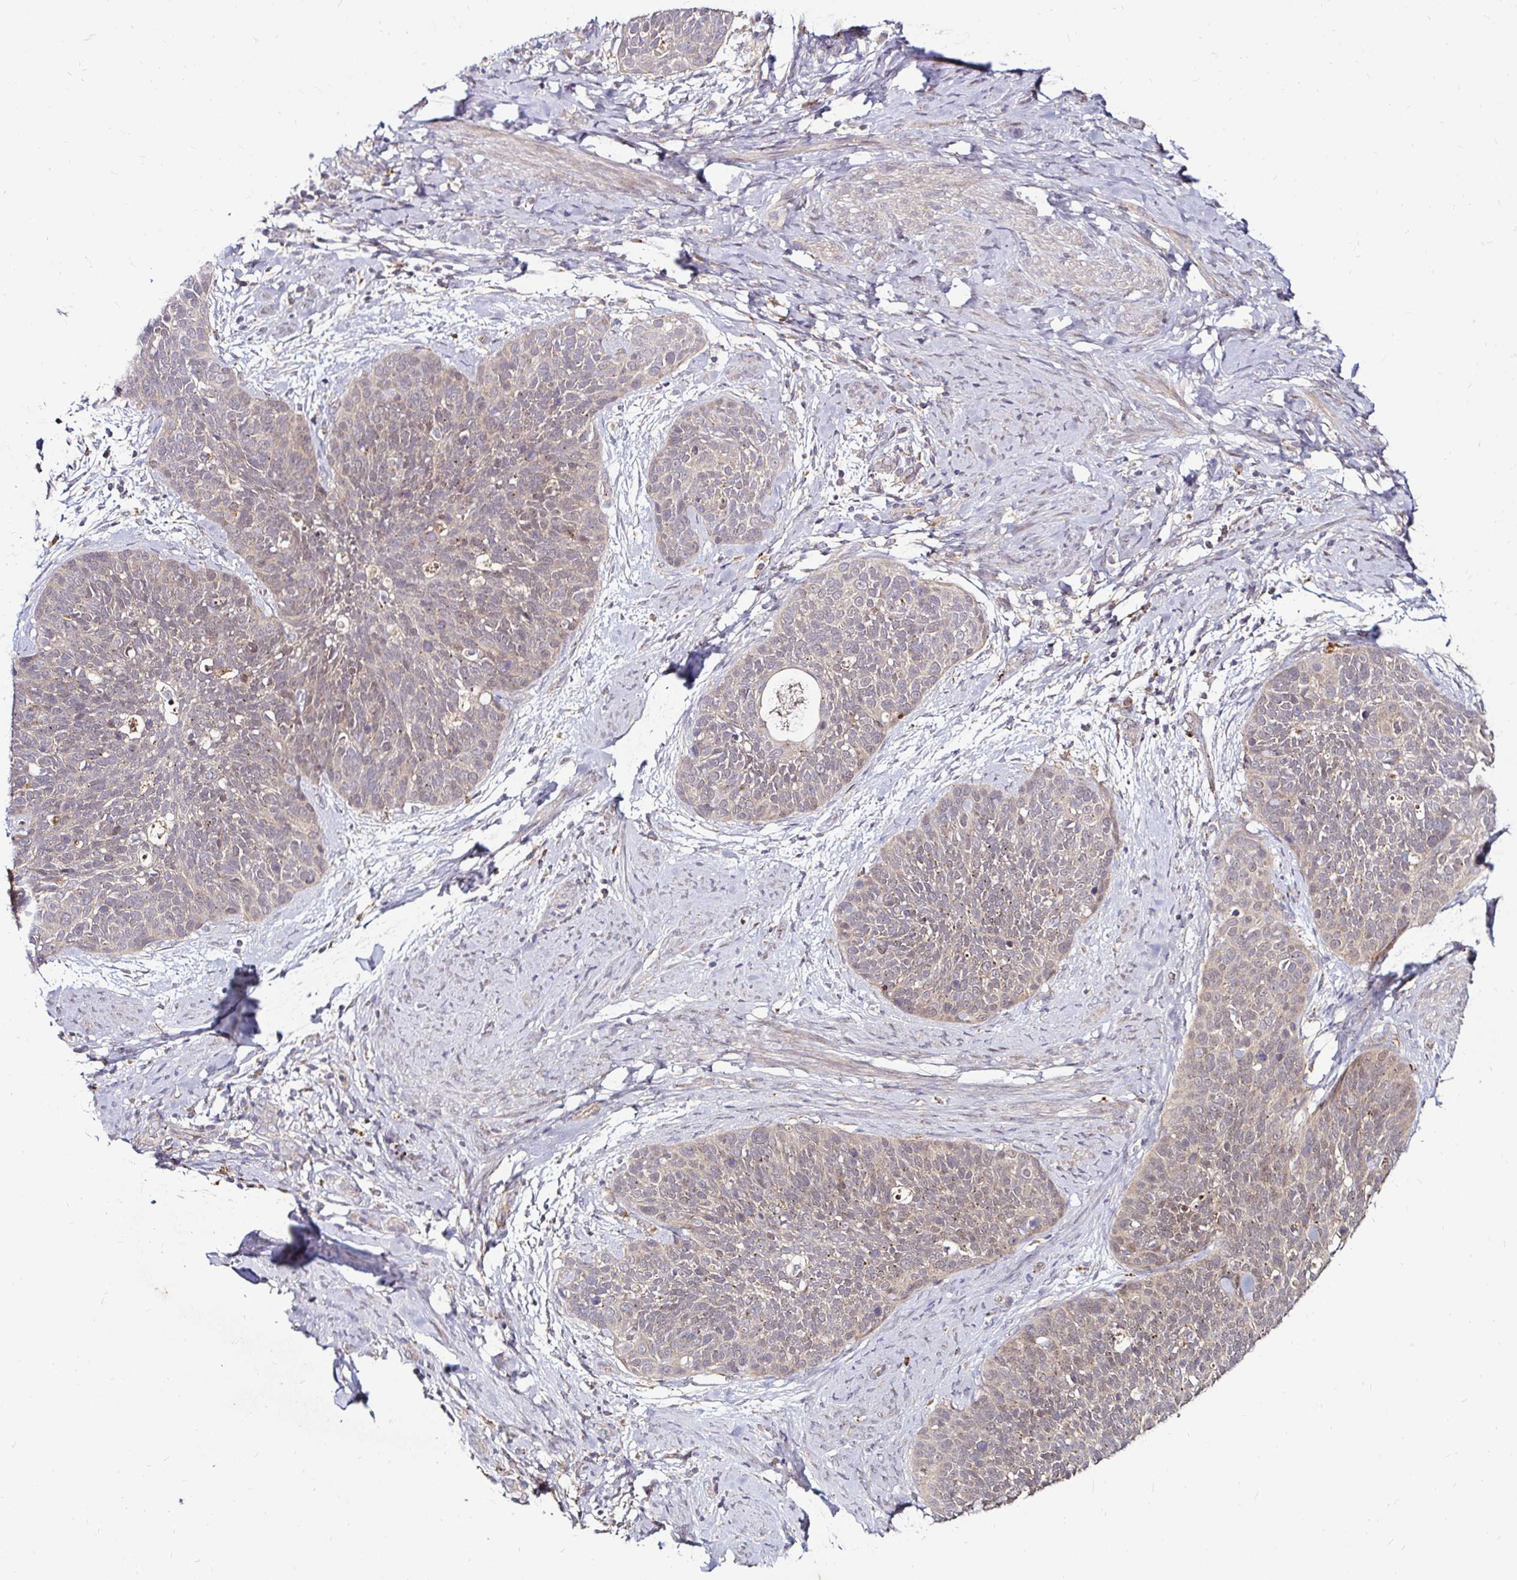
{"staining": {"intensity": "weak", "quantity": "<25%", "location": "cytoplasmic/membranous"}, "tissue": "cervical cancer", "cell_type": "Tumor cells", "image_type": "cancer", "snomed": [{"axis": "morphology", "description": "Squamous cell carcinoma, NOS"}, {"axis": "topography", "description": "Cervix"}], "caption": "Histopathology image shows no significant protein staining in tumor cells of cervical cancer (squamous cell carcinoma).", "gene": "IDUA", "patient": {"sex": "female", "age": 69}}